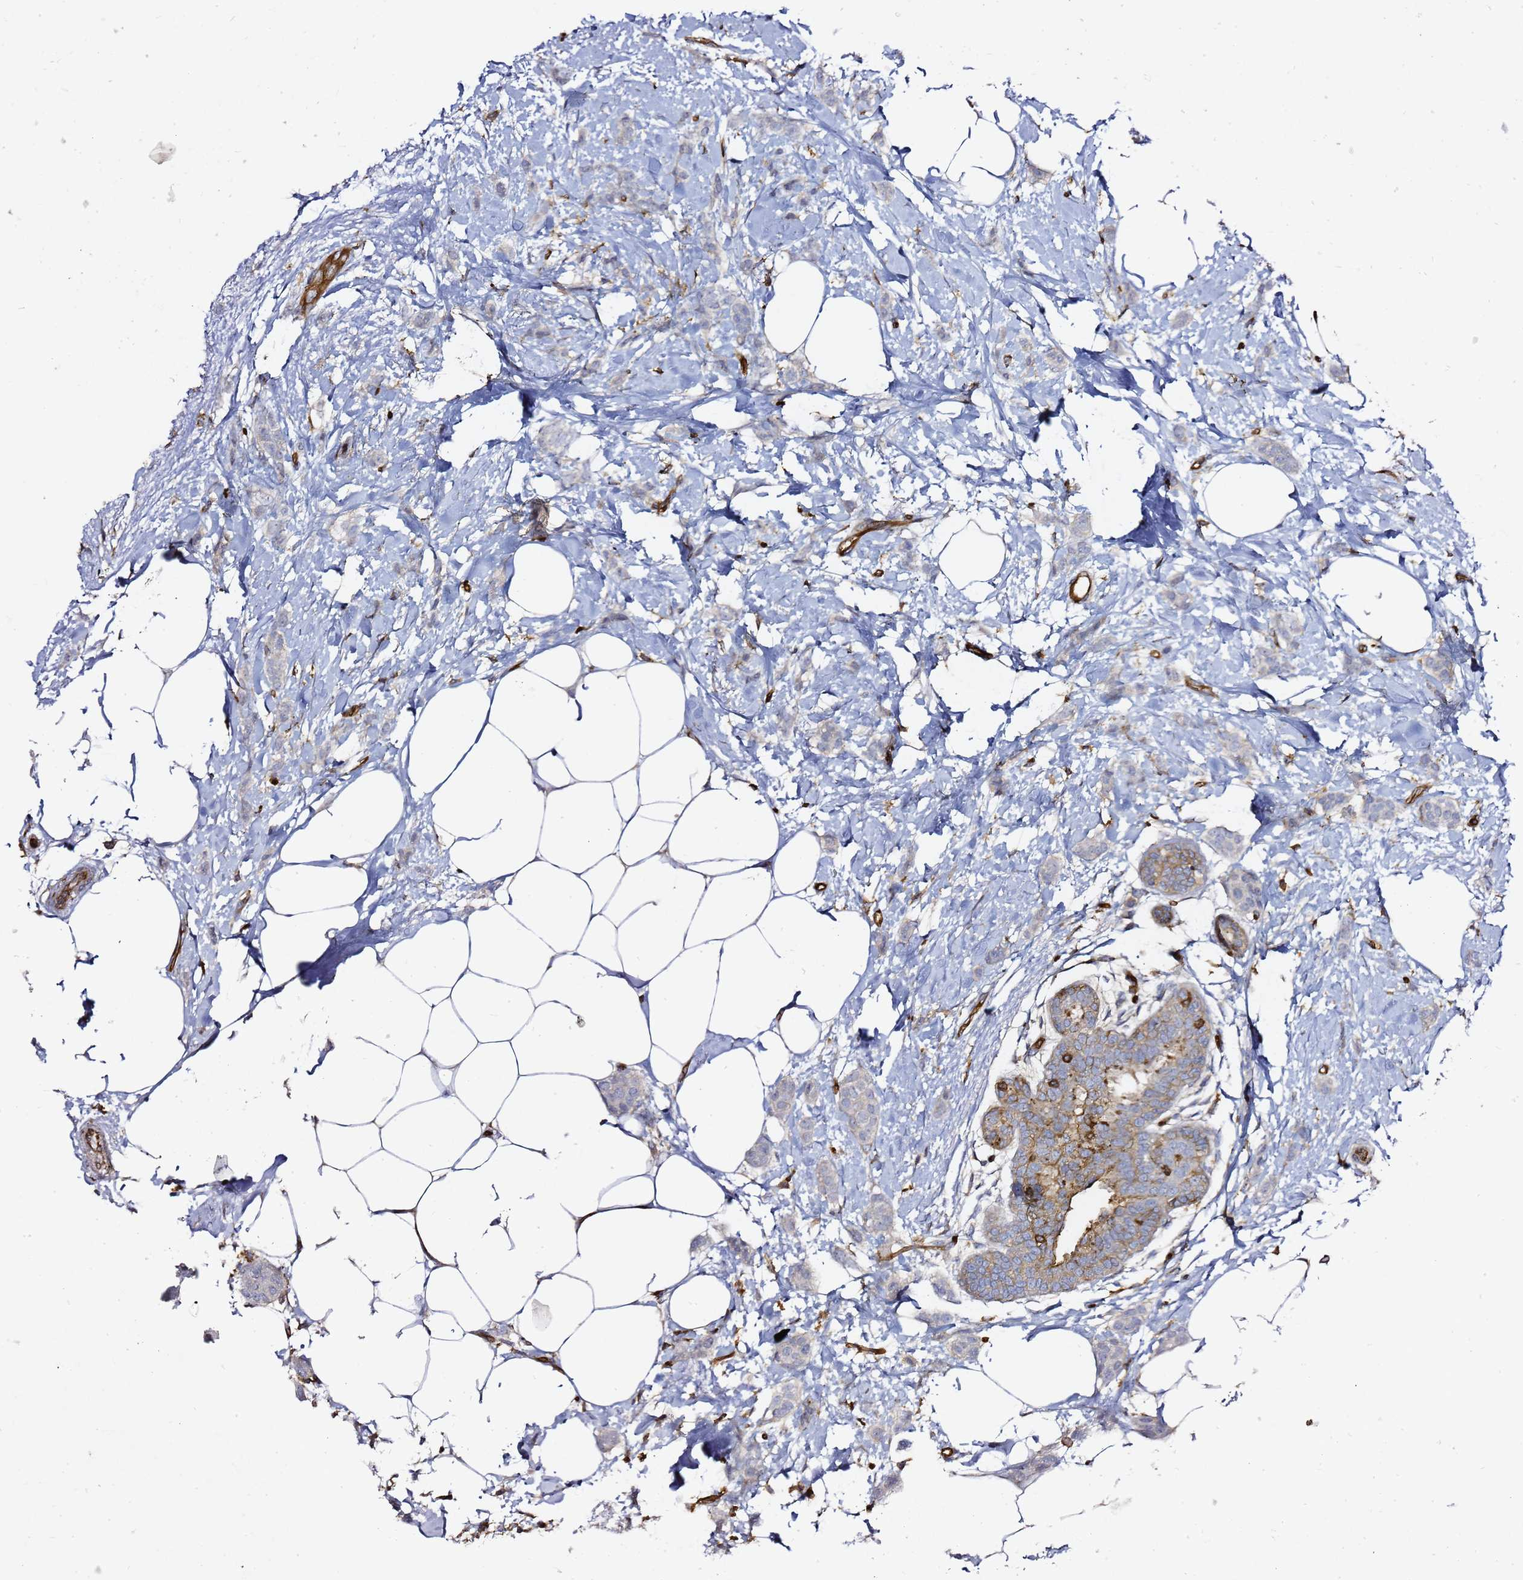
{"staining": {"intensity": "negative", "quantity": "none", "location": "none"}, "tissue": "breast cancer", "cell_type": "Tumor cells", "image_type": "cancer", "snomed": [{"axis": "morphology", "description": "Duct carcinoma"}, {"axis": "topography", "description": "Breast"}], "caption": "A micrograph of breast cancer (invasive ductal carcinoma) stained for a protein displays no brown staining in tumor cells.", "gene": "ZBTB8OS", "patient": {"sex": "female", "age": 72}}